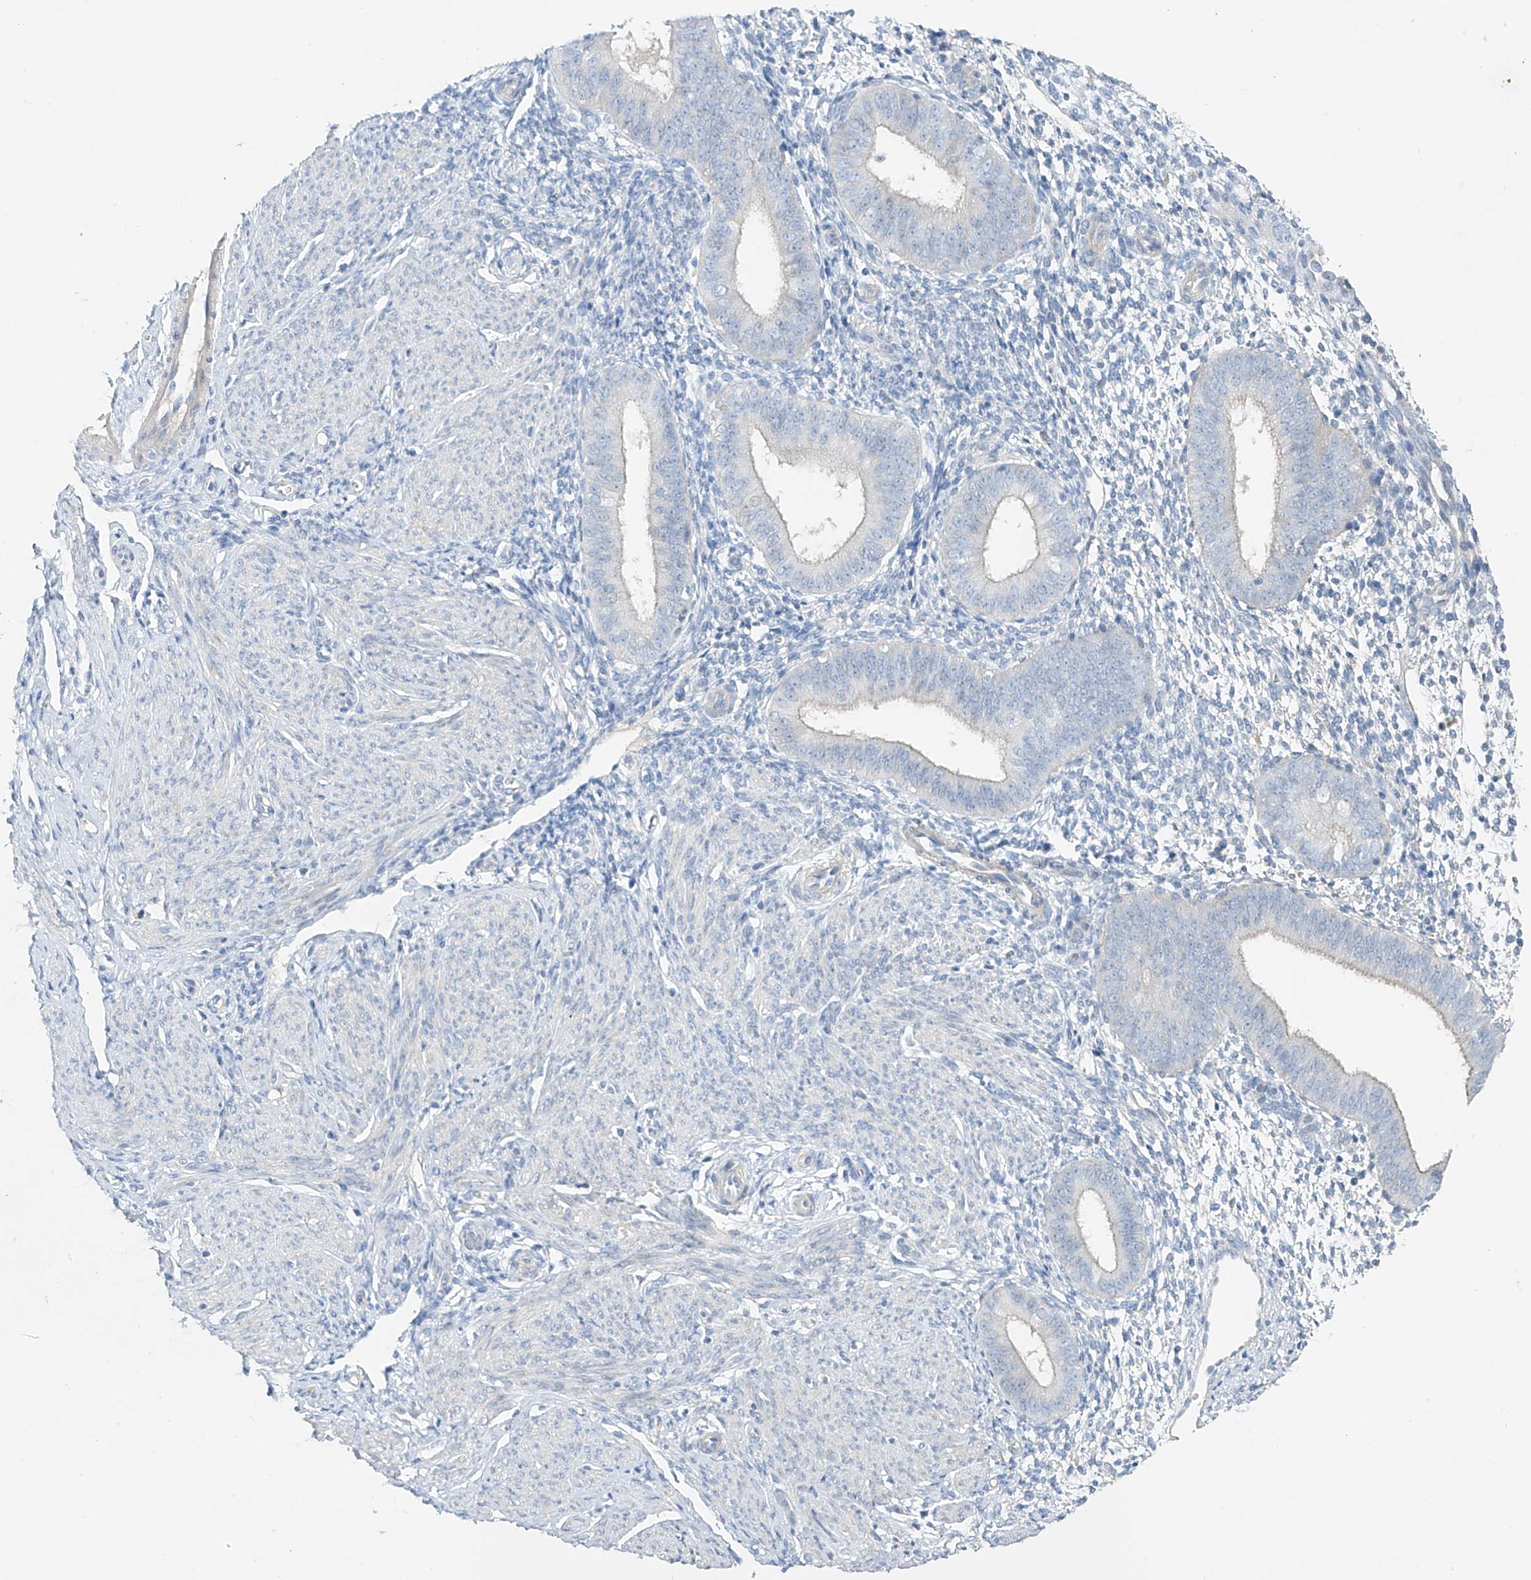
{"staining": {"intensity": "negative", "quantity": "none", "location": "none"}, "tissue": "endometrium", "cell_type": "Cells in endometrial stroma", "image_type": "normal", "snomed": [{"axis": "morphology", "description": "Normal tissue, NOS"}, {"axis": "topography", "description": "Uterus"}, {"axis": "topography", "description": "Endometrium"}], "caption": "This is an immunohistochemistry image of normal human endometrium. There is no expression in cells in endometrial stroma.", "gene": "PRSS12", "patient": {"sex": "female", "age": 48}}